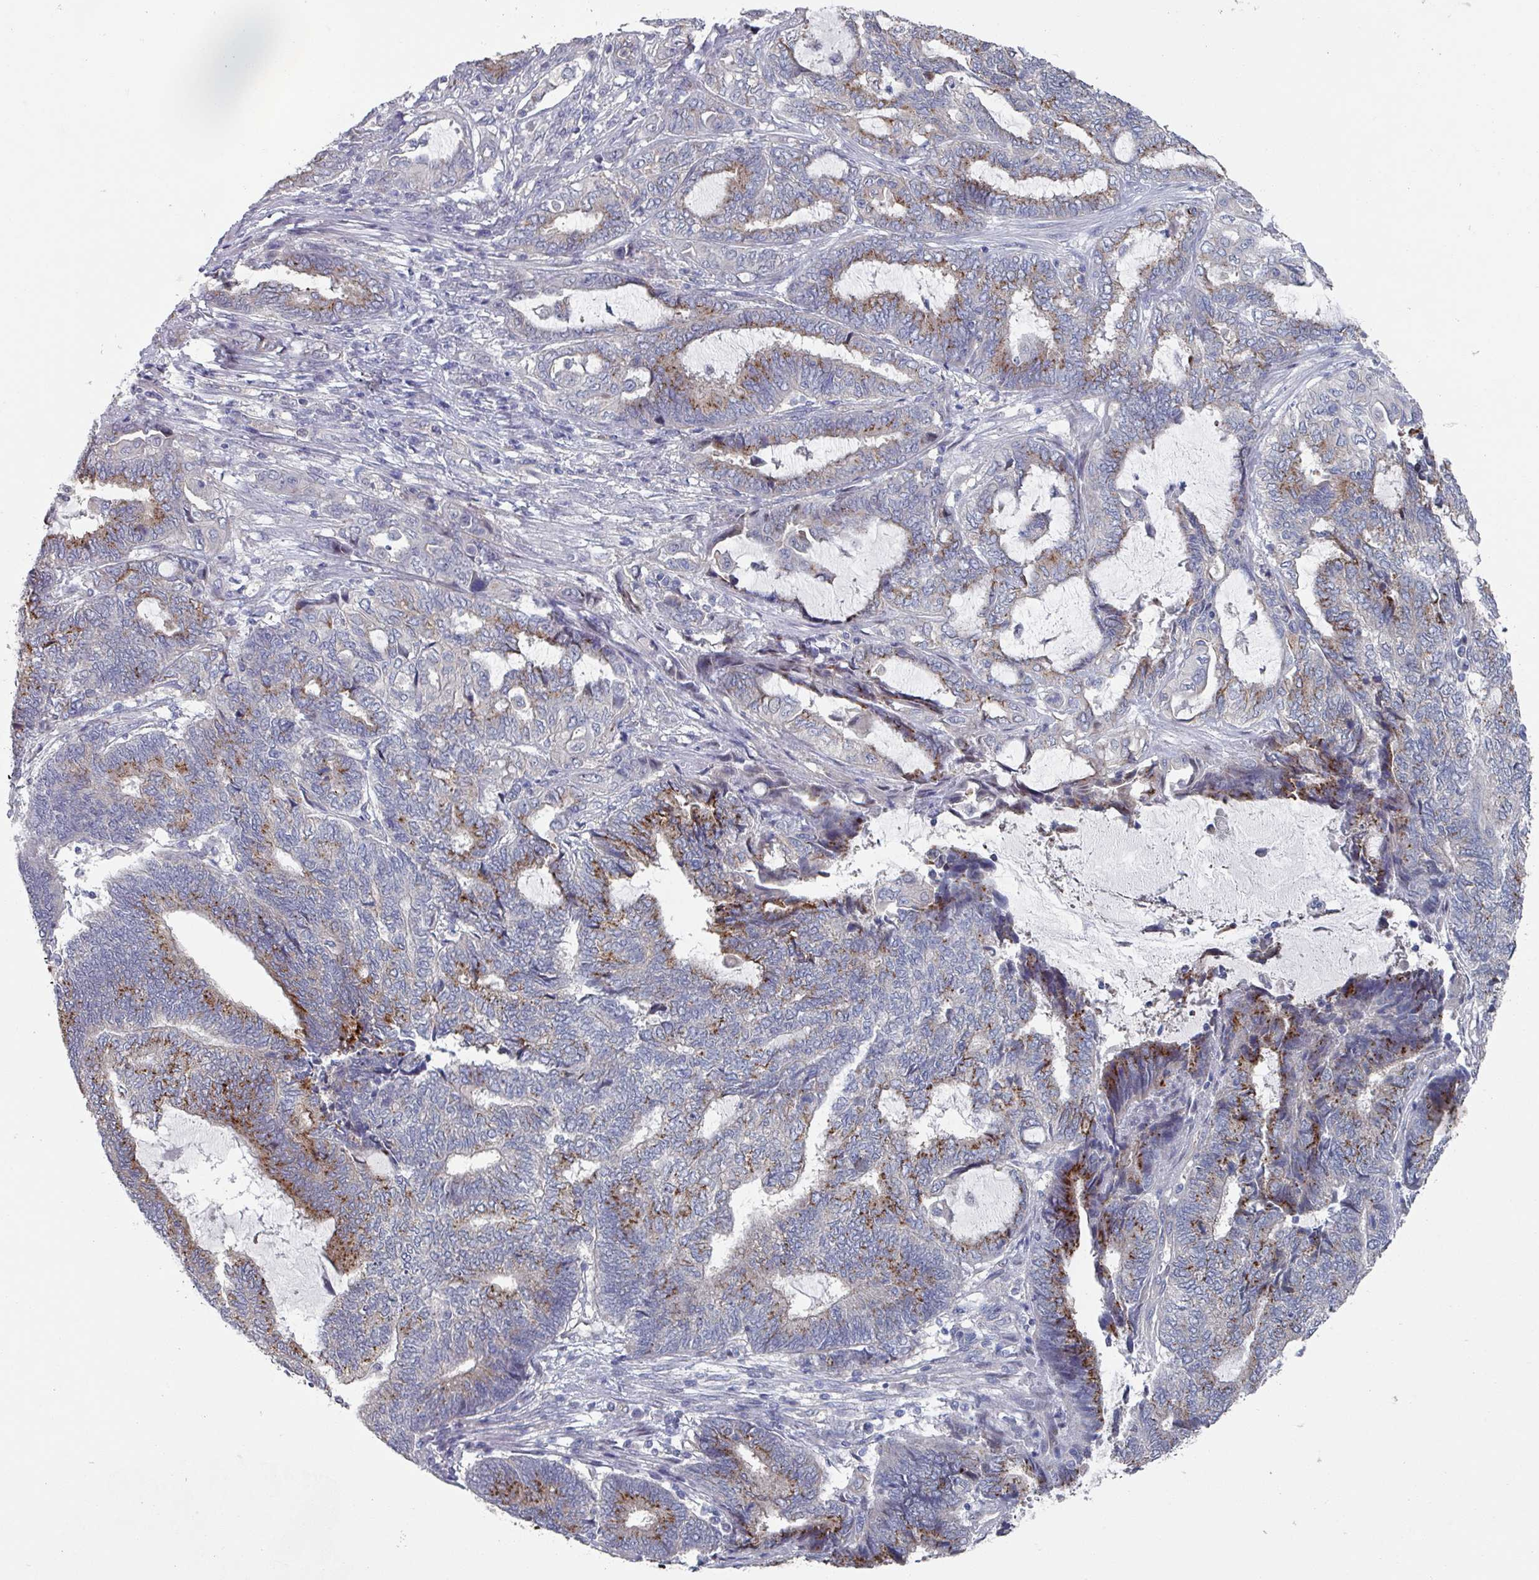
{"staining": {"intensity": "moderate", "quantity": "25%-75%", "location": "cytoplasmic/membranous"}, "tissue": "endometrial cancer", "cell_type": "Tumor cells", "image_type": "cancer", "snomed": [{"axis": "morphology", "description": "Adenocarcinoma, NOS"}, {"axis": "topography", "description": "Uterus"}, {"axis": "topography", "description": "Endometrium"}], "caption": "Human endometrial cancer (adenocarcinoma) stained with a protein marker reveals moderate staining in tumor cells.", "gene": "EFL1", "patient": {"sex": "female", "age": 70}}